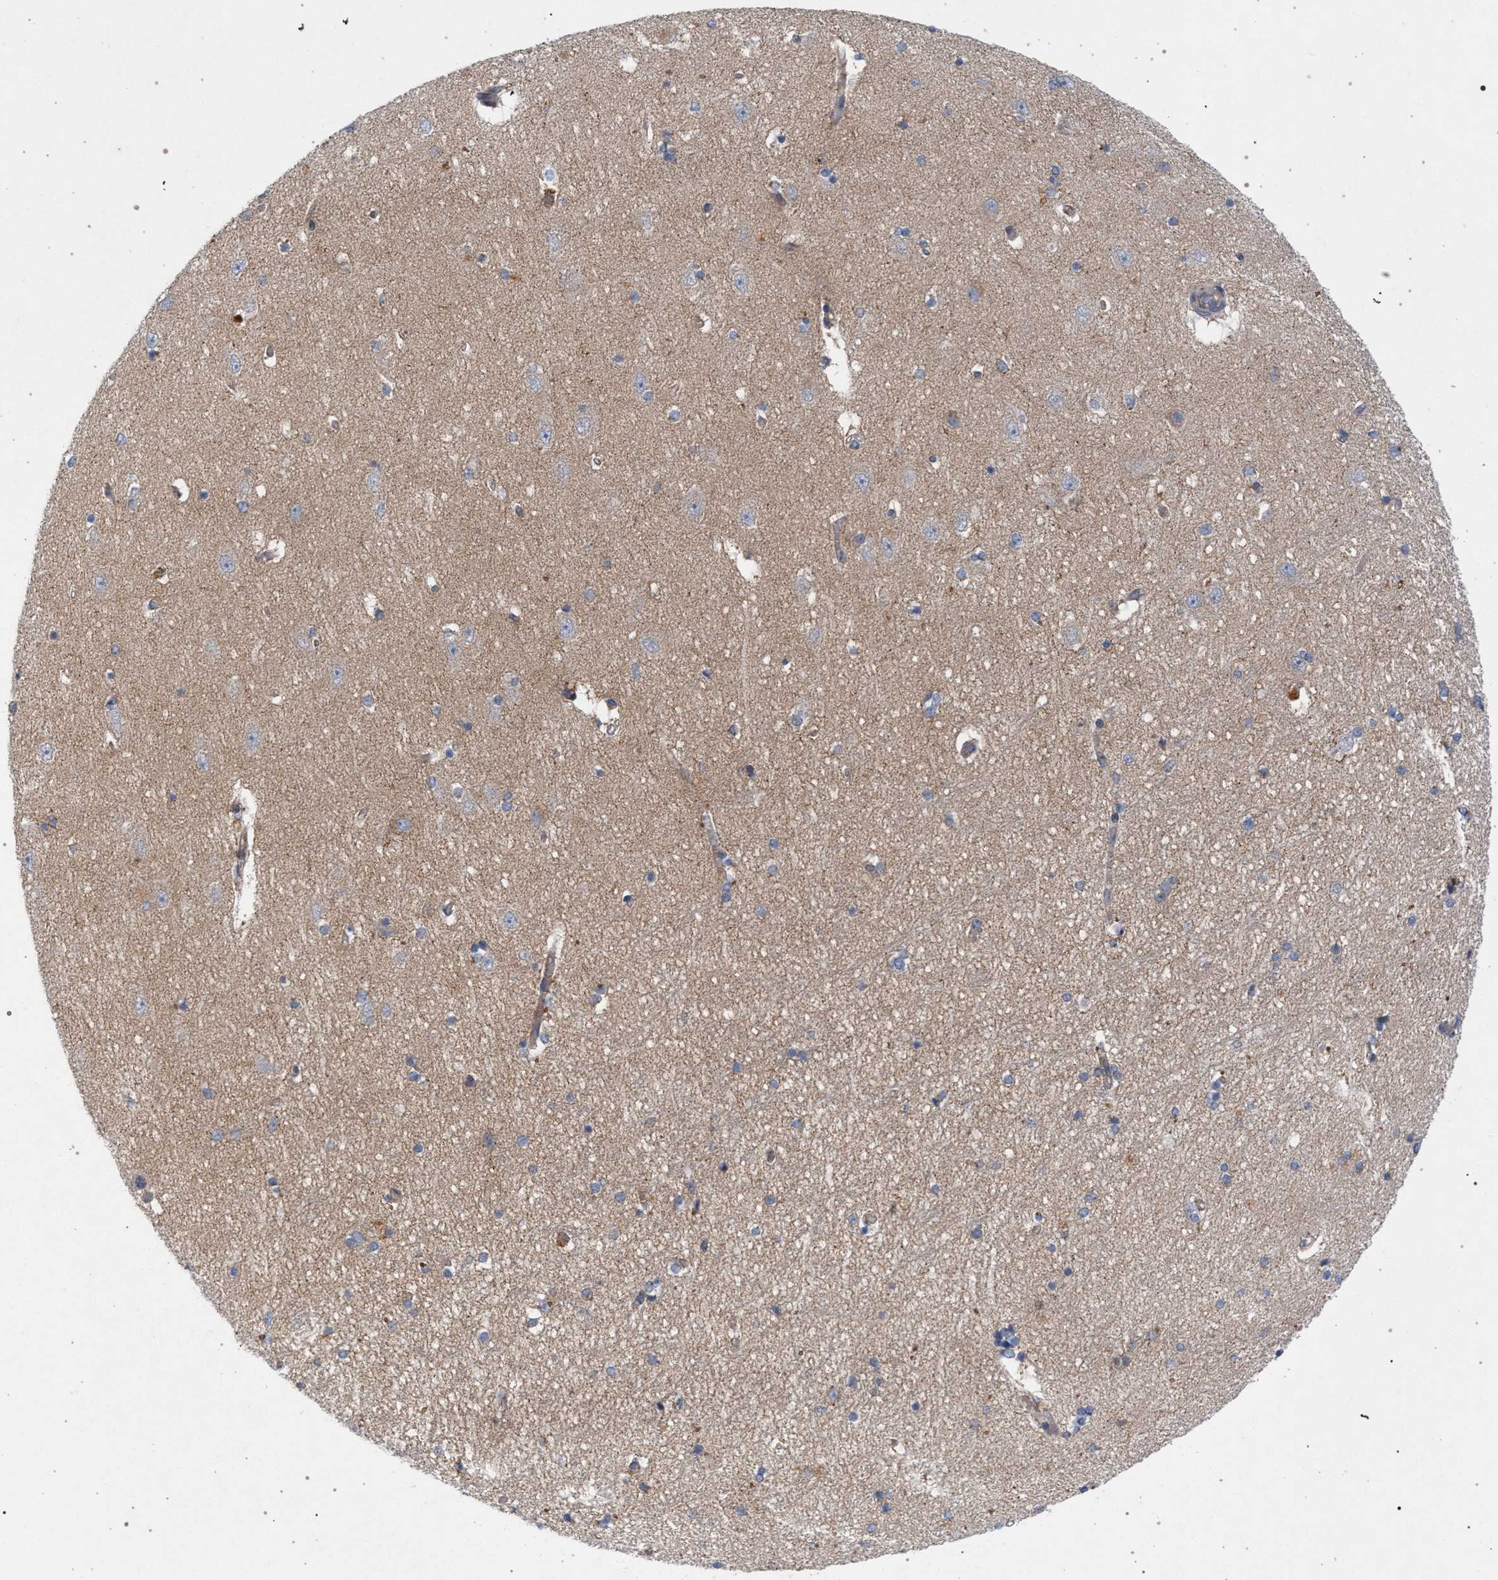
{"staining": {"intensity": "weak", "quantity": "<25%", "location": "cytoplasmic/membranous"}, "tissue": "hippocampus", "cell_type": "Glial cells", "image_type": "normal", "snomed": [{"axis": "morphology", "description": "Normal tissue, NOS"}, {"axis": "topography", "description": "Hippocampus"}], "caption": "DAB (3,3'-diaminobenzidine) immunohistochemical staining of normal hippocampus demonstrates no significant staining in glial cells.", "gene": "MAMDC2", "patient": {"sex": "female", "age": 54}}